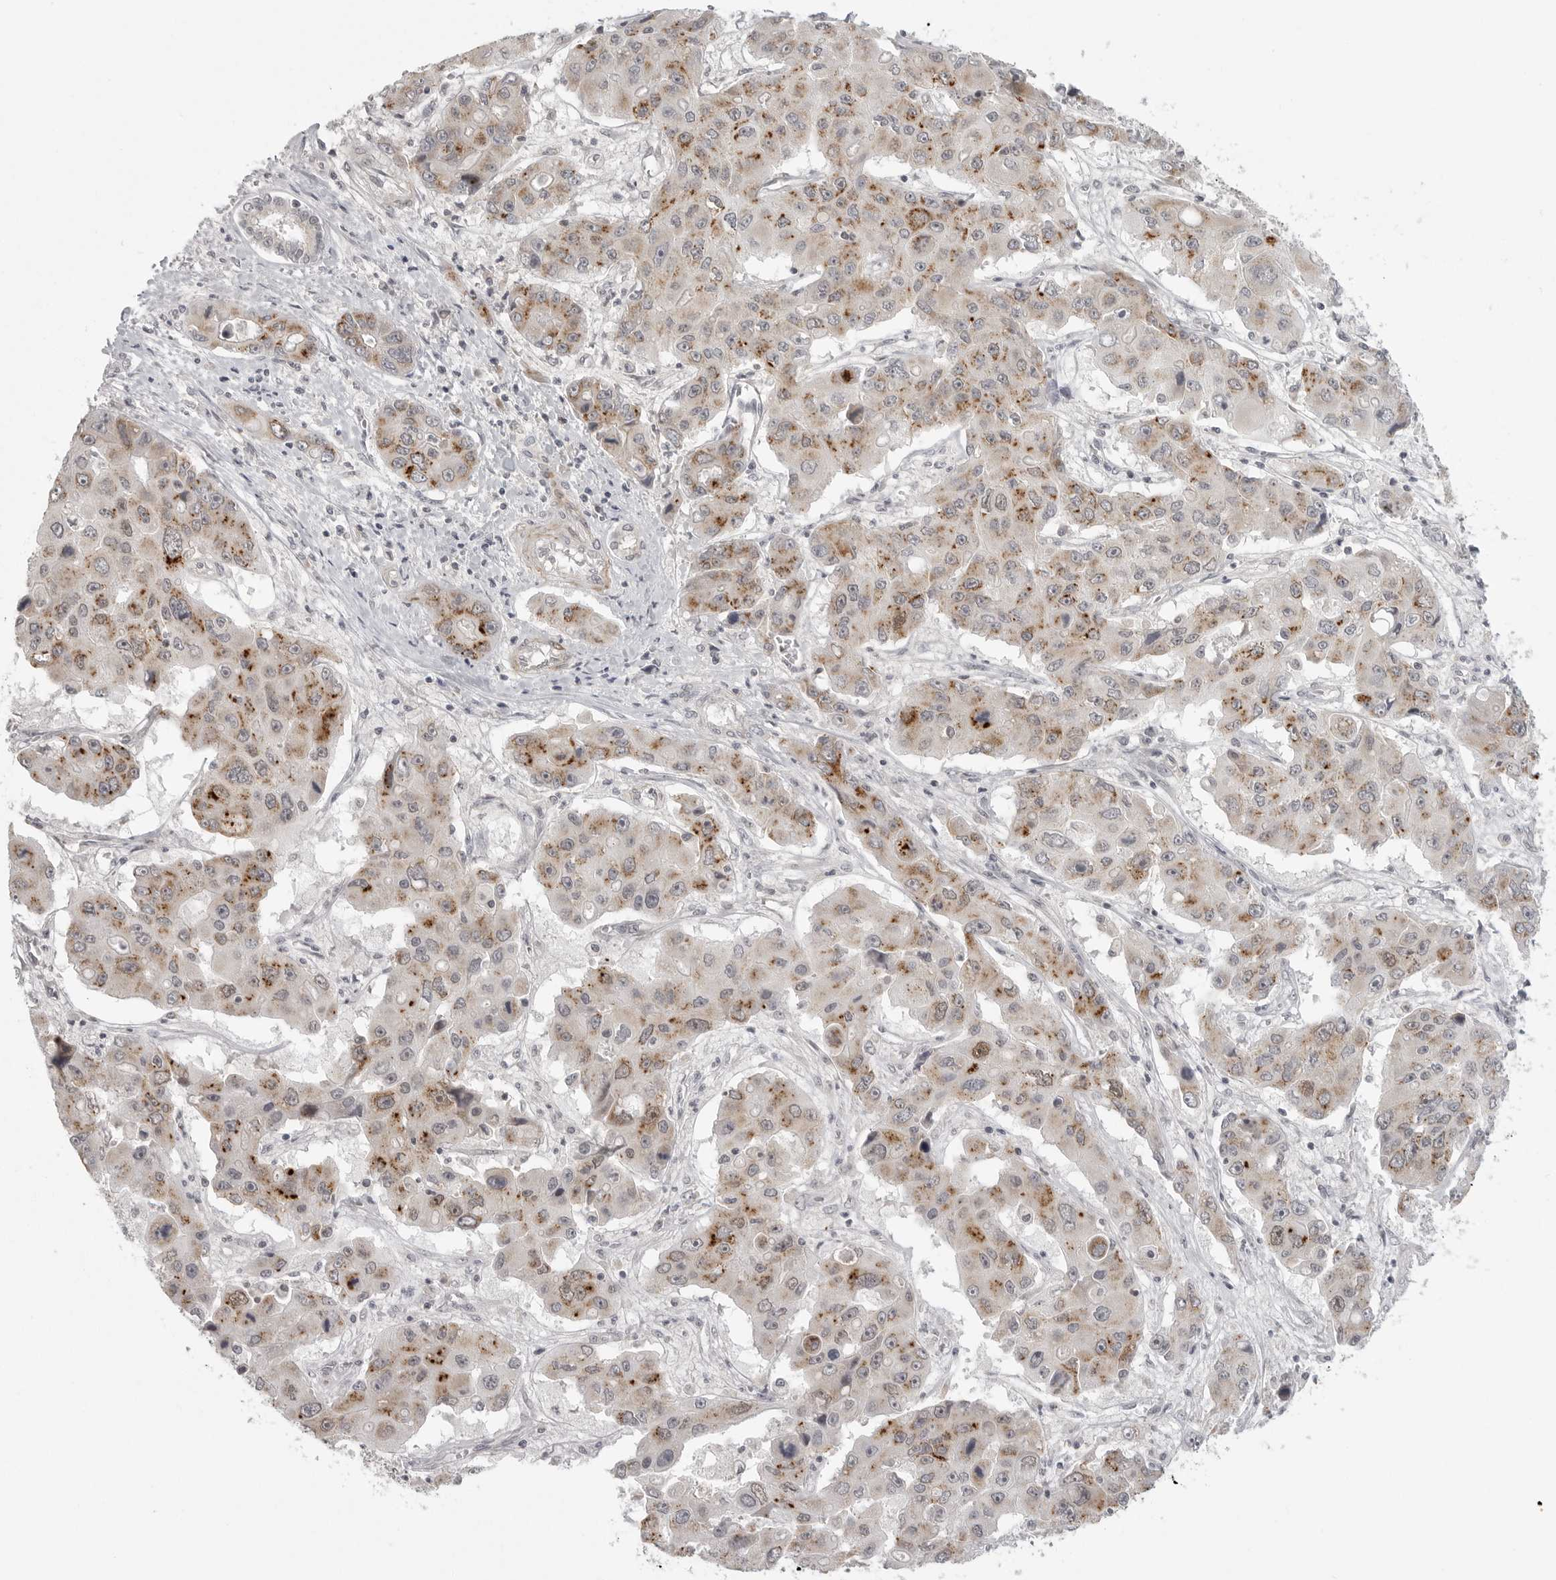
{"staining": {"intensity": "moderate", "quantity": ">75%", "location": "cytoplasmic/membranous"}, "tissue": "liver cancer", "cell_type": "Tumor cells", "image_type": "cancer", "snomed": [{"axis": "morphology", "description": "Cholangiocarcinoma"}, {"axis": "topography", "description": "Liver"}], "caption": "Human liver cancer (cholangiocarcinoma) stained with a brown dye reveals moderate cytoplasmic/membranous positive staining in approximately >75% of tumor cells.", "gene": "TUT4", "patient": {"sex": "male", "age": 67}}